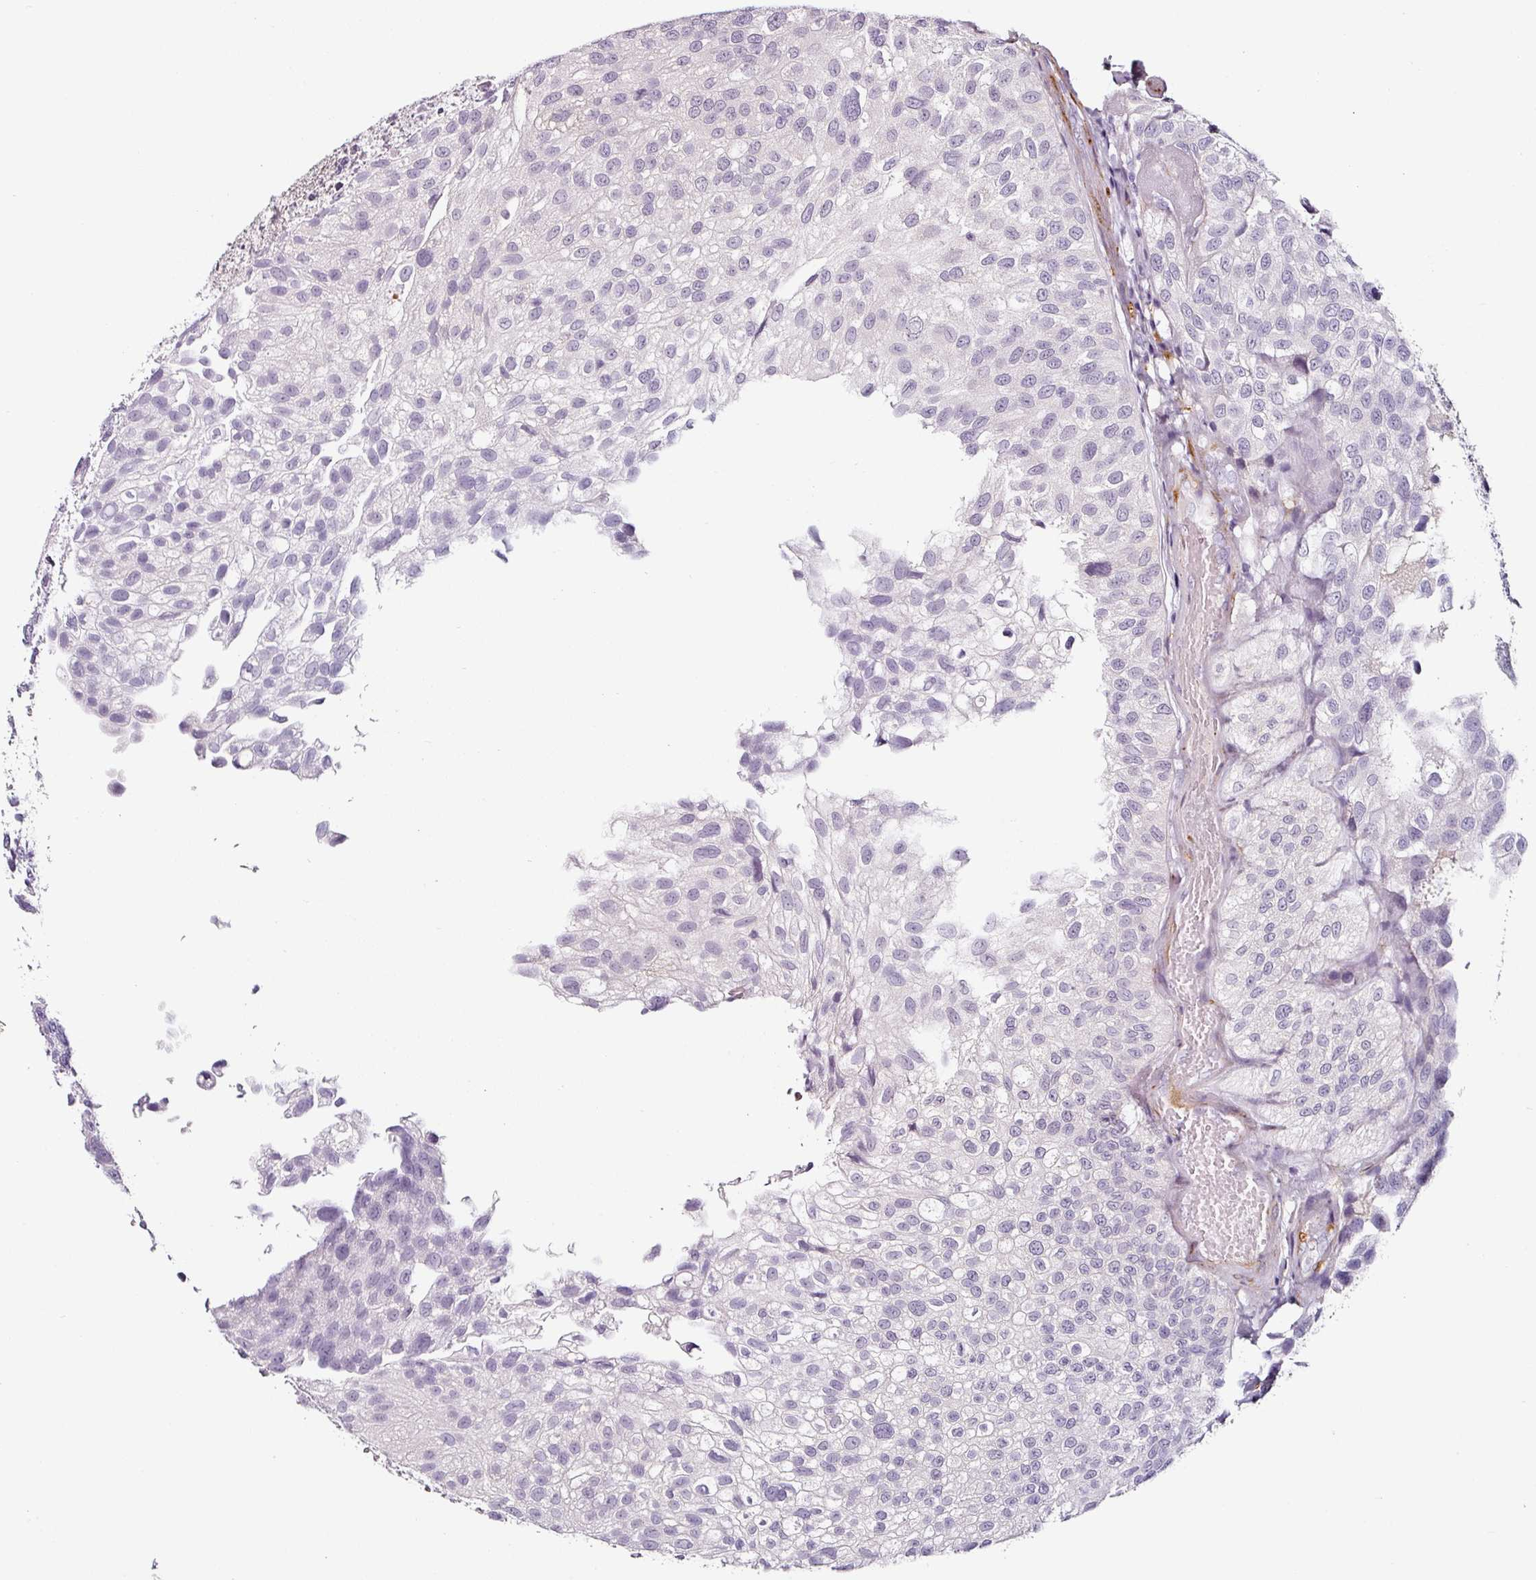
{"staining": {"intensity": "negative", "quantity": "none", "location": "none"}, "tissue": "urothelial cancer", "cell_type": "Tumor cells", "image_type": "cancer", "snomed": [{"axis": "morphology", "description": "Urothelial carcinoma, NOS"}, {"axis": "topography", "description": "Urinary bladder"}], "caption": "This is a micrograph of IHC staining of transitional cell carcinoma, which shows no positivity in tumor cells.", "gene": "CAP2", "patient": {"sex": "male", "age": 87}}